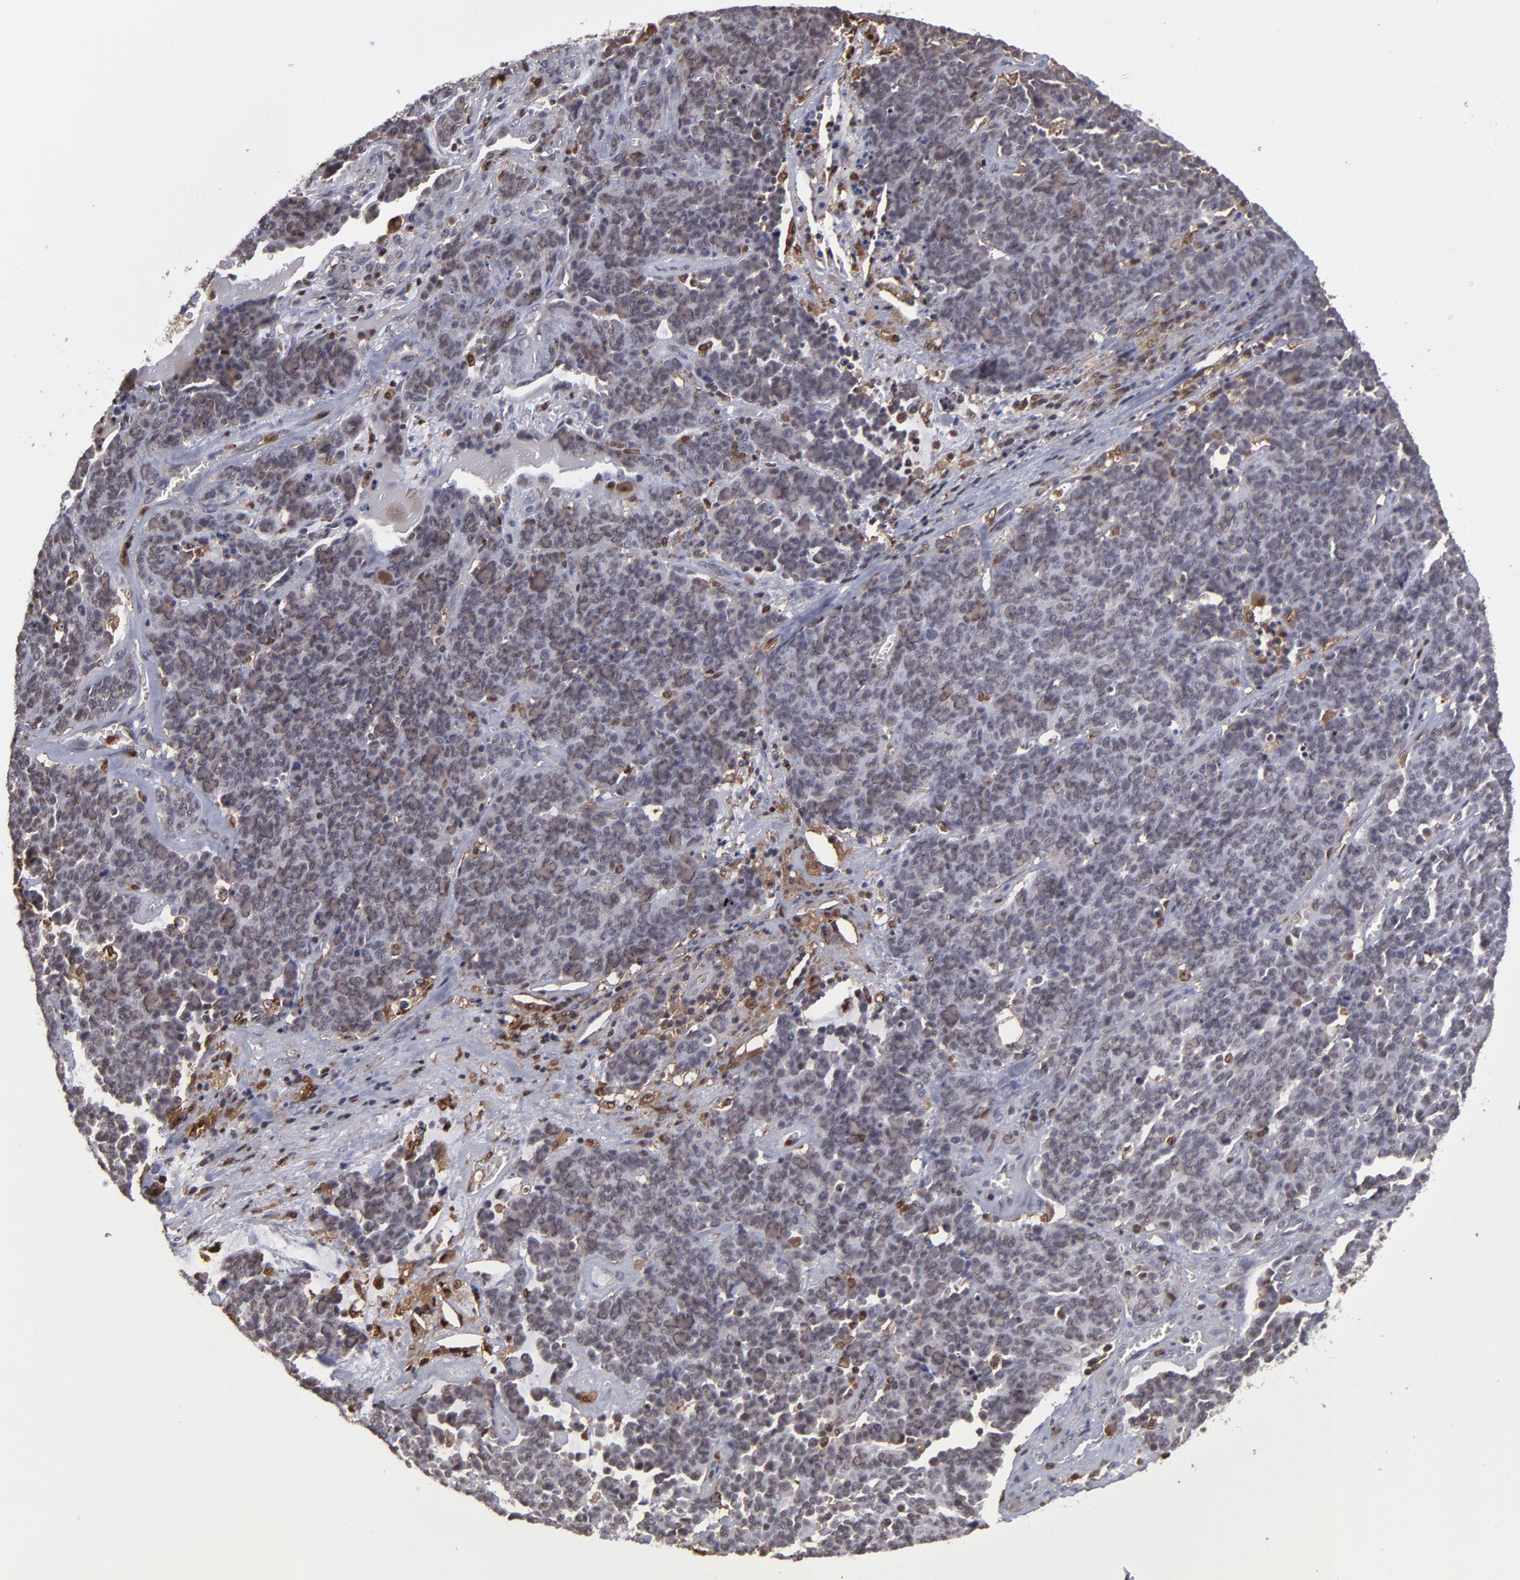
{"staining": {"intensity": "weak", "quantity": "25%-75%", "location": "nuclear"}, "tissue": "lung cancer", "cell_type": "Tumor cells", "image_type": "cancer", "snomed": [{"axis": "morphology", "description": "Neoplasm, malignant, NOS"}, {"axis": "topography", "description": "Lung"}], "caption": "Weak nuclear protein staining is identified in approximately 25%-75% of tumor cells in lung neoplasm (malignant).", "gene": "GRB2", "patient": {"sex": "female", "age": 58}}